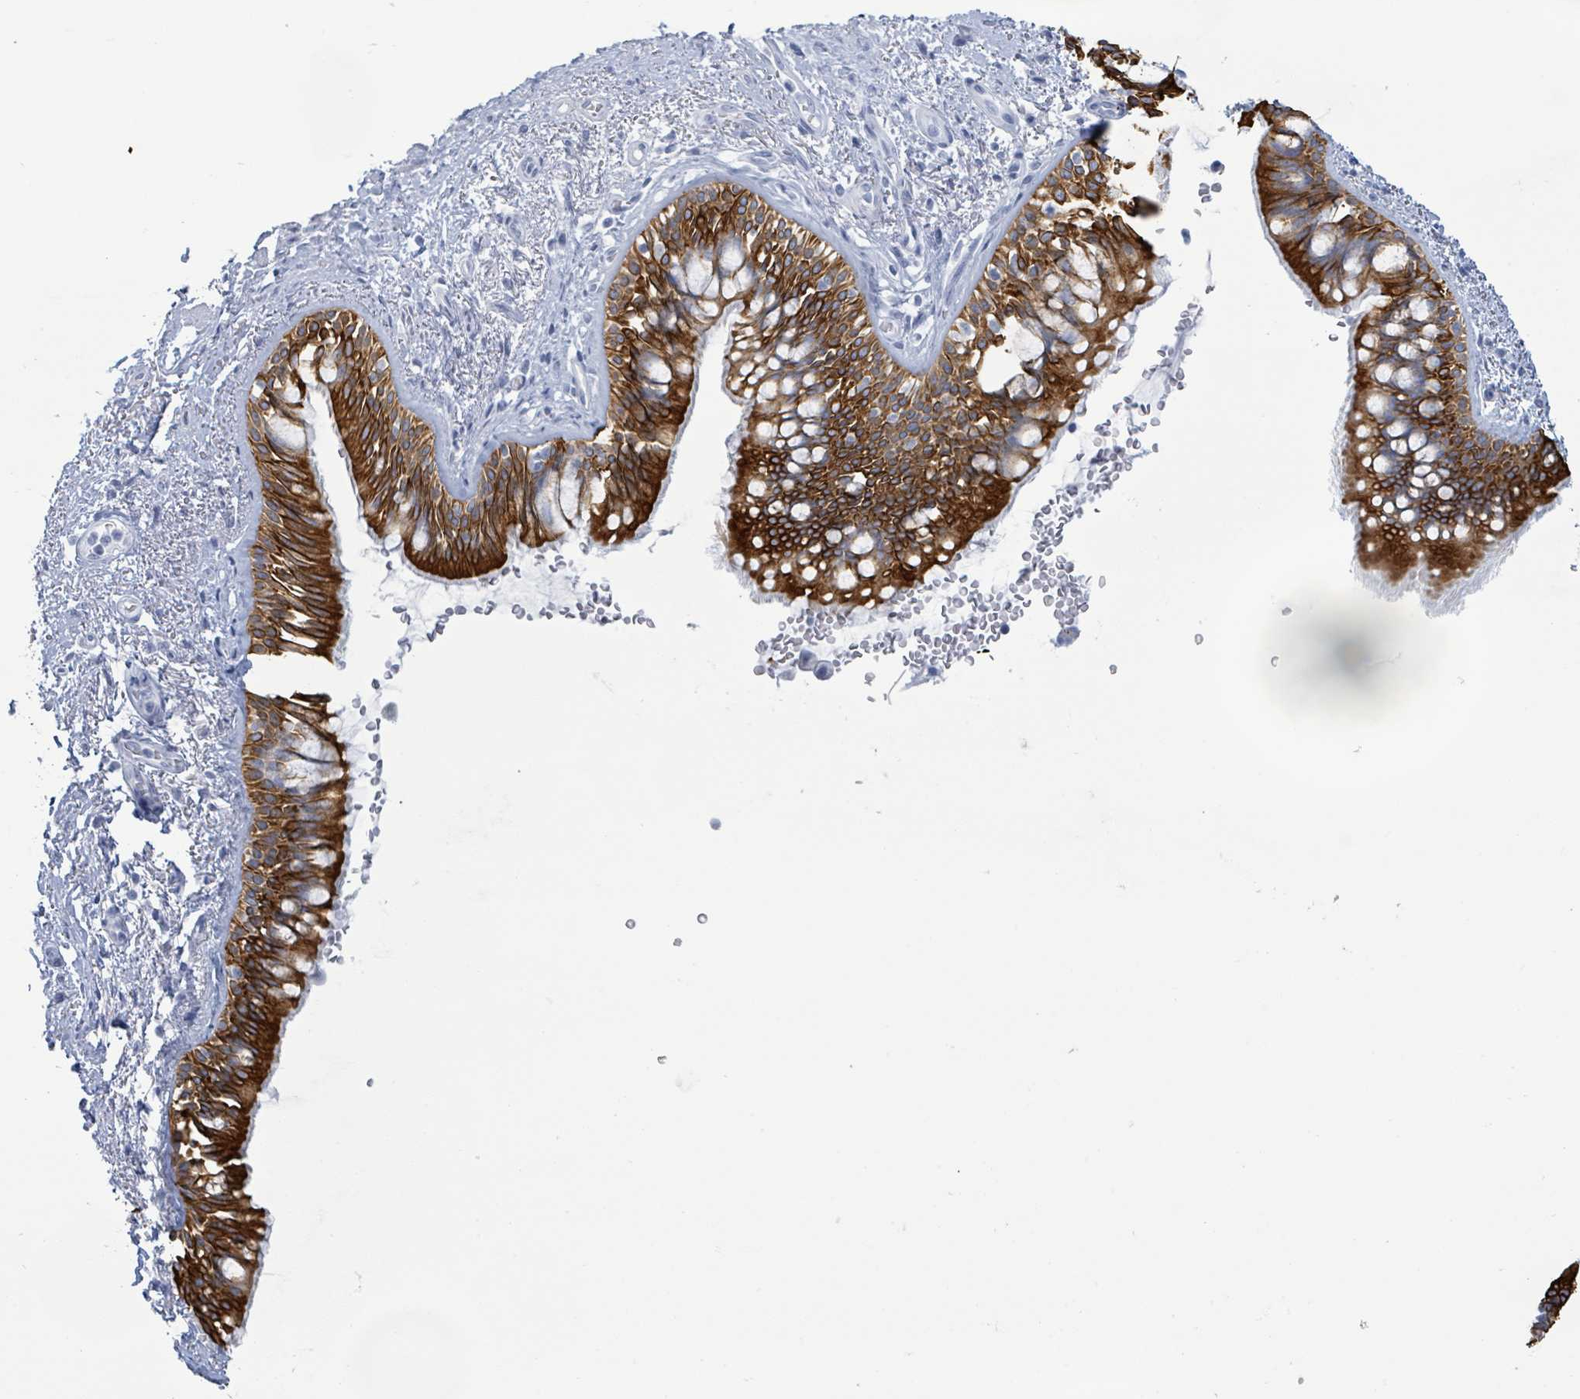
{"staining": {"intensity": "strong", "quantity": ">75%", "location": "cytoplasmic/membranous"}, "tissue": "bronchus", "cell_type": "Respiratory epithelial cells", "image_type": "normal", "snomed": [{"axis": "morphology", "description": "Normal tissue, NOS"}, {"axis": "topography", "description": "Lymph node"}, {"axis": "topography", "description": "Cartilage tissue"}, {"axis": "topography", "description": "Bronchus"}], "caption": "Immunohistochemistry (DAB) staining of benign bronchus exhibits strong cytoplasmic/membranous protein expression in approximately >75% of respiratory epithelial cells.", "gene": "KRT8", "patient": {"sex": "female", "age": 70}}